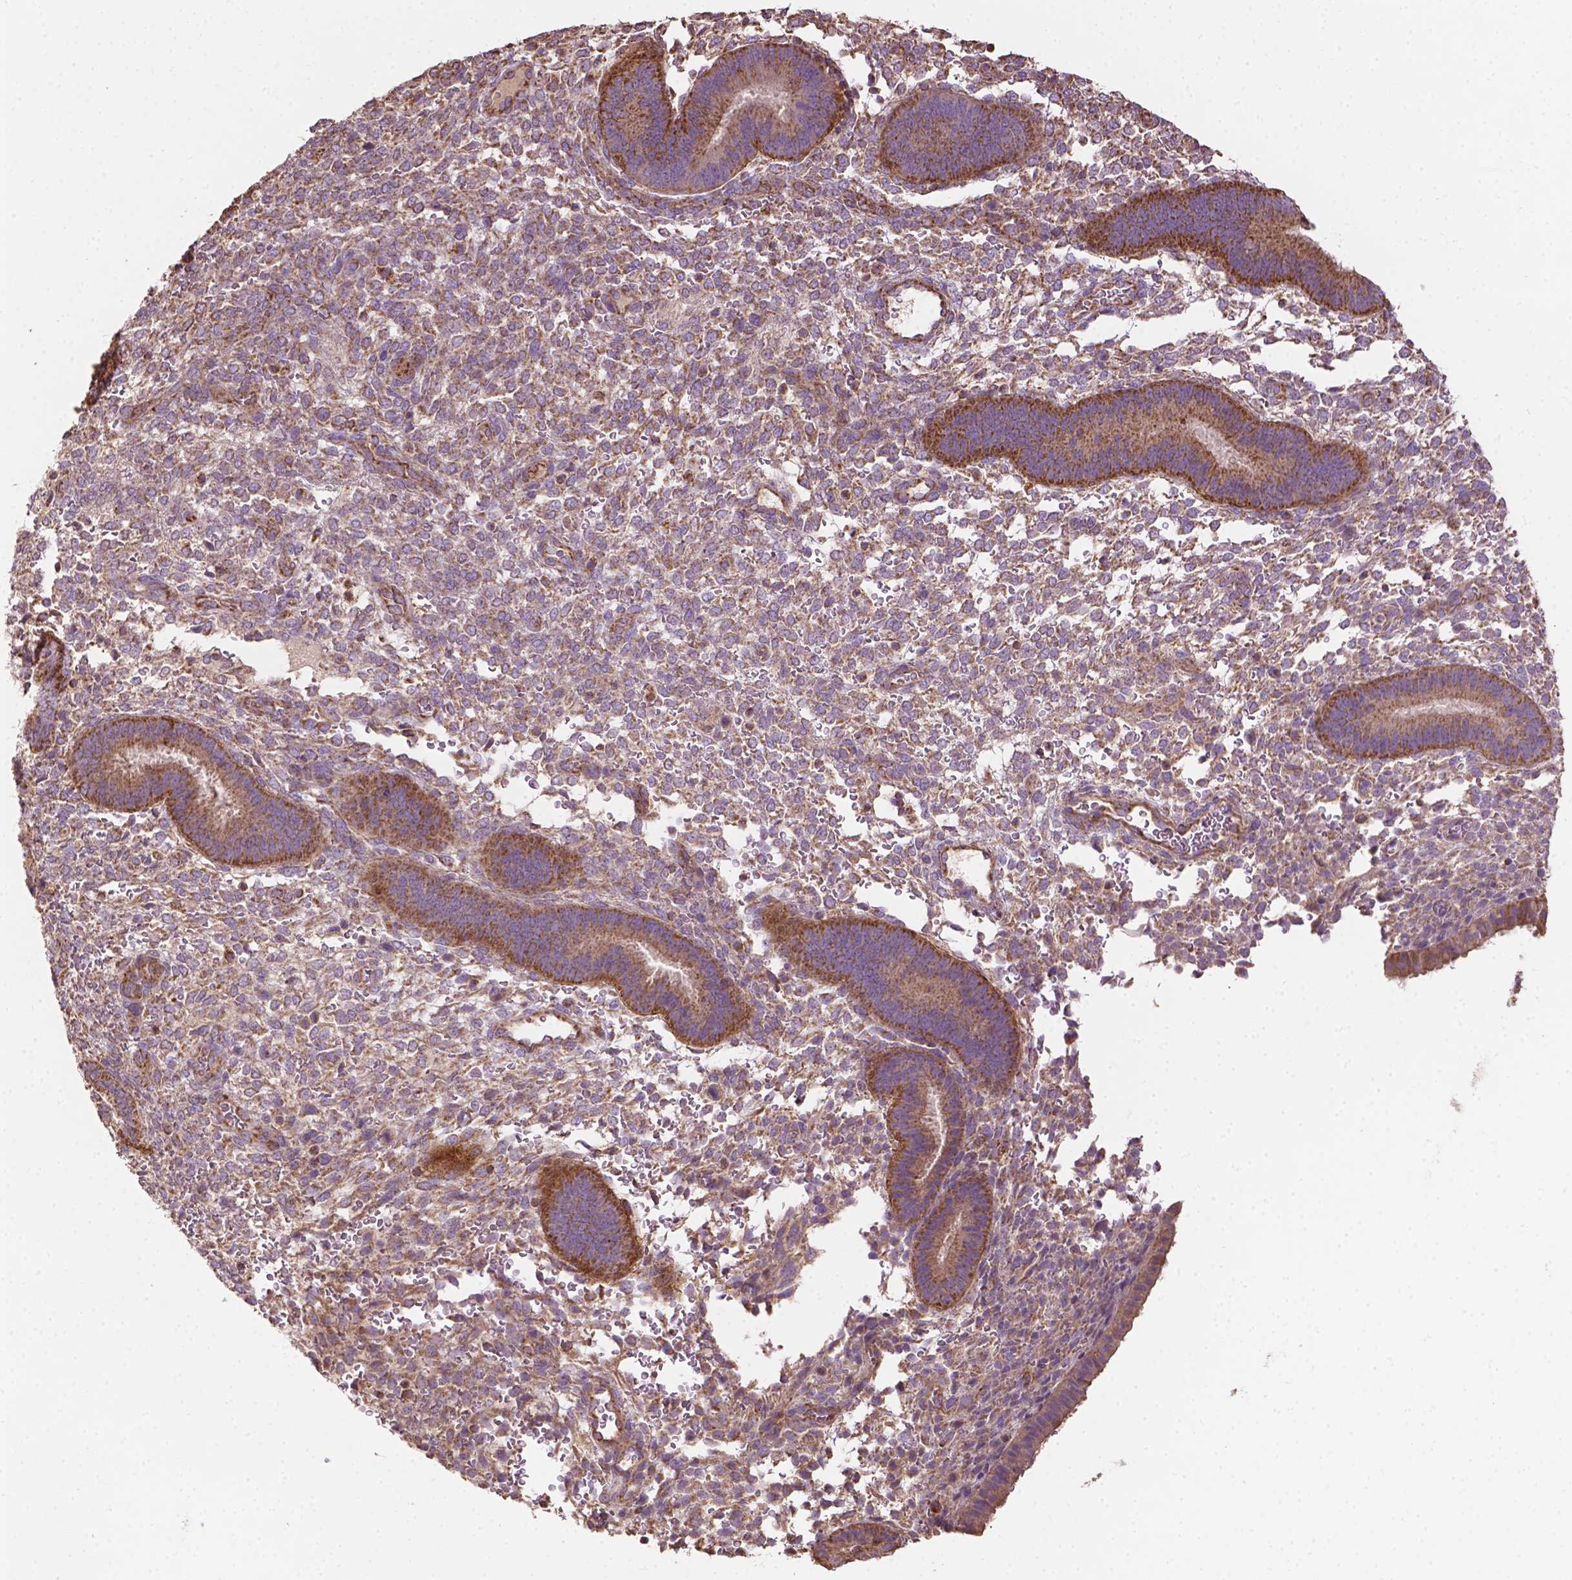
{"staining": {"intensity": "weak", "quantity": "<25%", "location": "cytoplasmic/membranous"}, "tissue": "endometrium", "cell_type": "Cells in endometrial stroma", "image_type": "normal", "snomed": [{"axis": "morphology", "description": "Normal tissue, NOS"}, {"axis": "topography", "description": "Endometrium"}], "caption": "Benign endometrium was stained to show a protein in brown. There is no significant positivity in cells in endometrial stroma. Brightfield microscopy of IHC stained with DAB (3,3'-diaminobenzidine) (brown) and hematoxylin (blue), captured at high magnification.", "gene": "LRR1", "patient": {"sex": "female", "age": 39}}